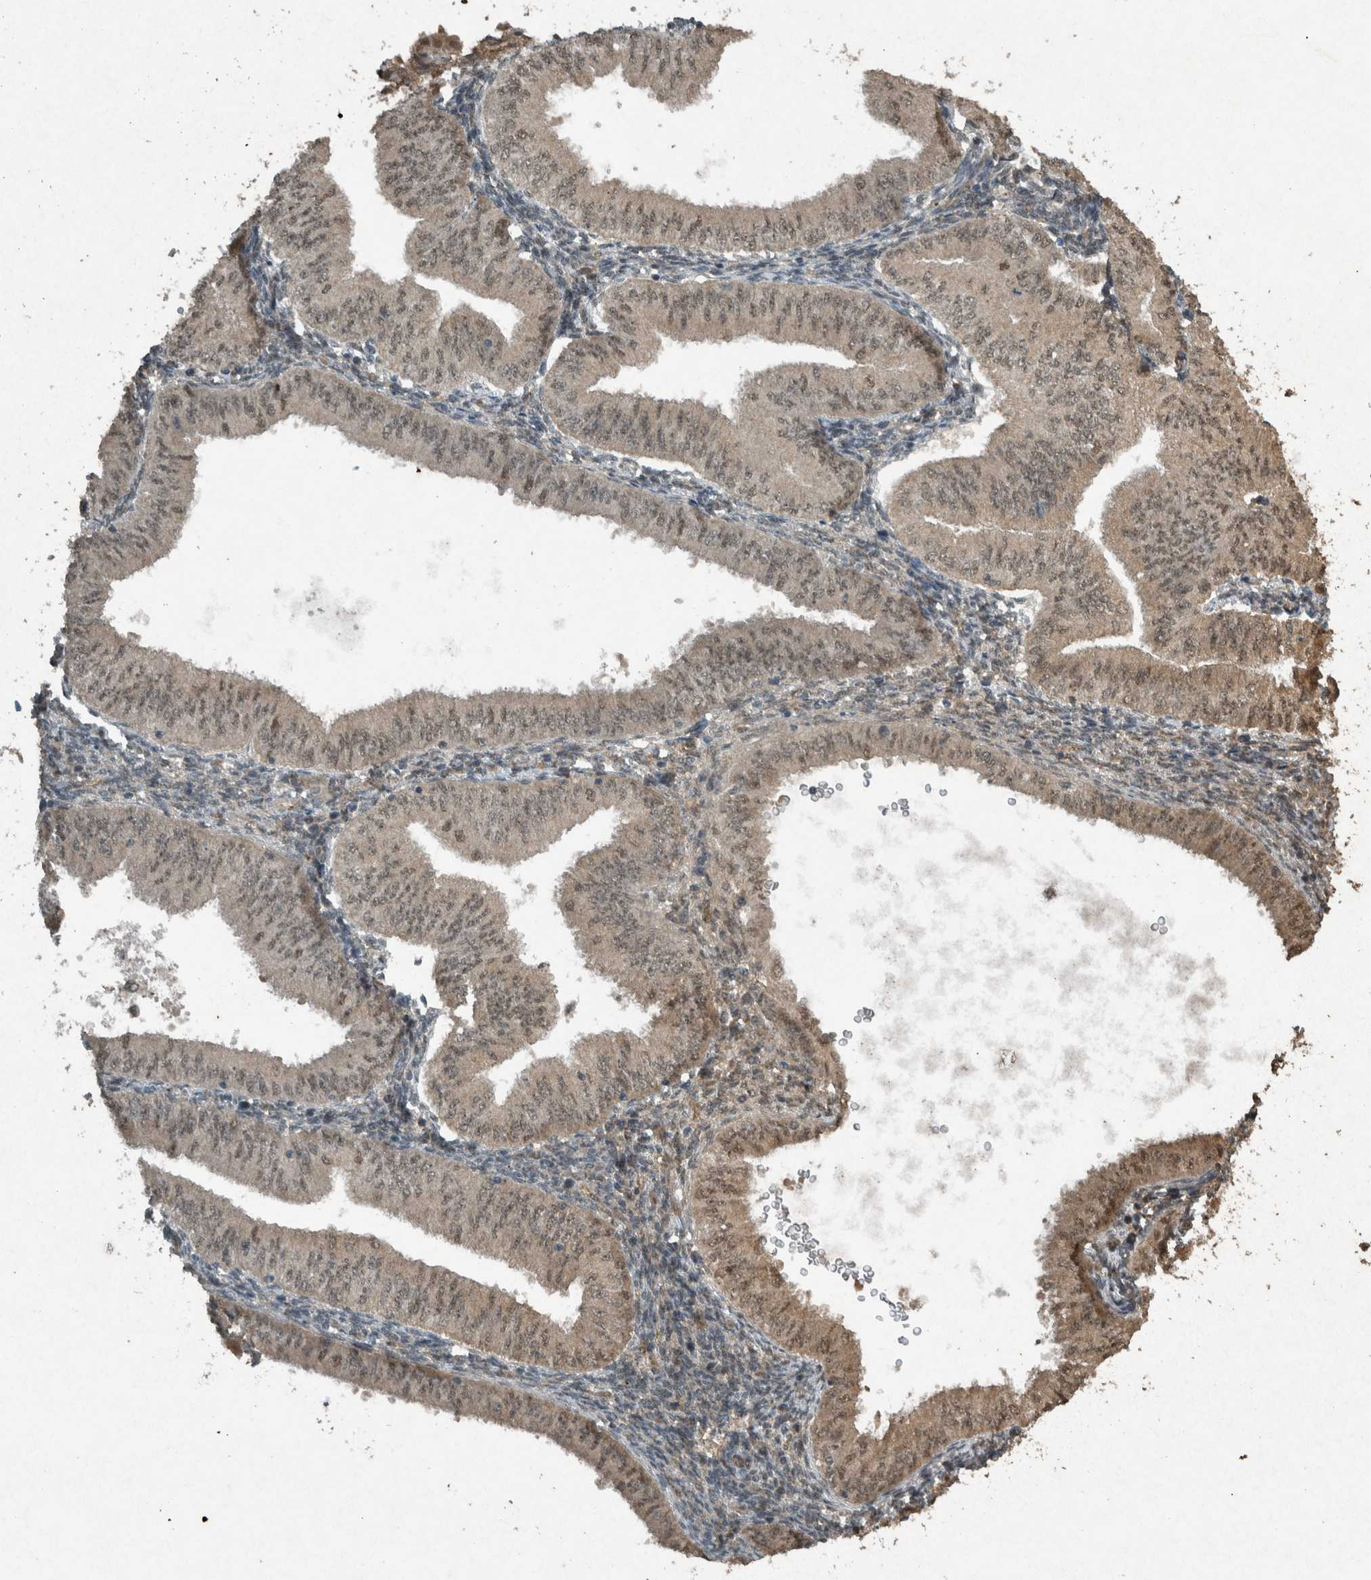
{"staining": {"intensity": "moderate", "quantity": "25%-75%", "location": "cytoplasmic/membranous,nuclear"}, "tissue": "endometrial cancer", "cell_type": "Tumor cells", "image_type": "cancer", "snomed": [{"axis": "morphology", "description": "Normal tissue, NOS"}, {"axis": "morphology", "description": "Adenocarcinoma, NOS"}, {"axis": "topography", "description": "Endometrium"}], "caption": "Protein staining reveals moderate cytoplasmic/membranous and nuclear expression in about 25%-75% of tumor cells in endometrial cancer (adenocarcinoma).", "gene": "ARHGEF12", "patient": {"sex": "female", "age": 53}}